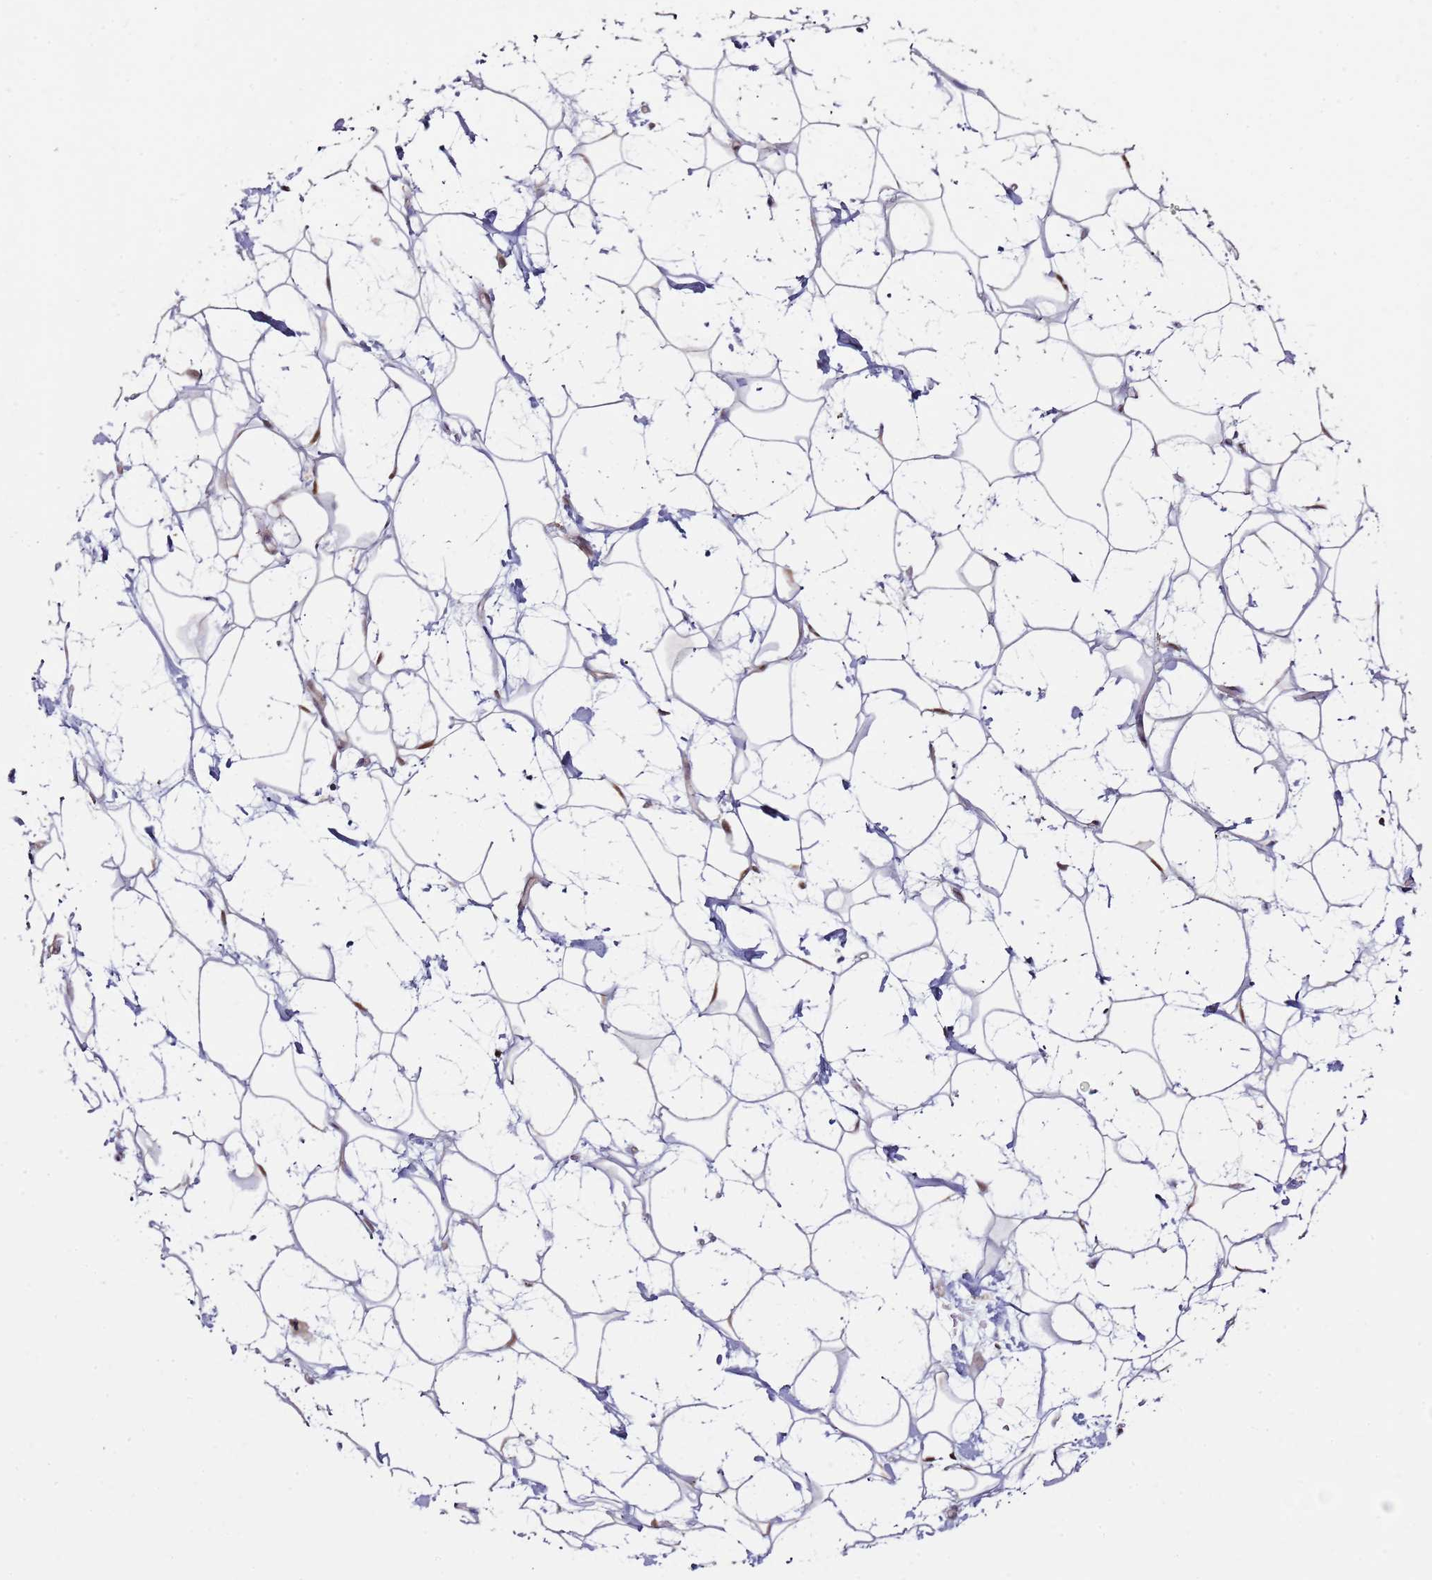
{"staining": {"intensity": "negative", "quantity": "none", "location": "none"}, "tissue": "adipose tissue", "cell_type": "Adipocytes", "image_type": "normal", "snomed": [{"axis": "morphology", "description": "Normal tissue, NOS"}, {"axis": "topography", "description": "Breast"}], "caption": "IHC of benign adipose tissue displays no expression in adipocytes.", "gene": "PSMD4", "patient": {"sex": "female", "age": 26}}